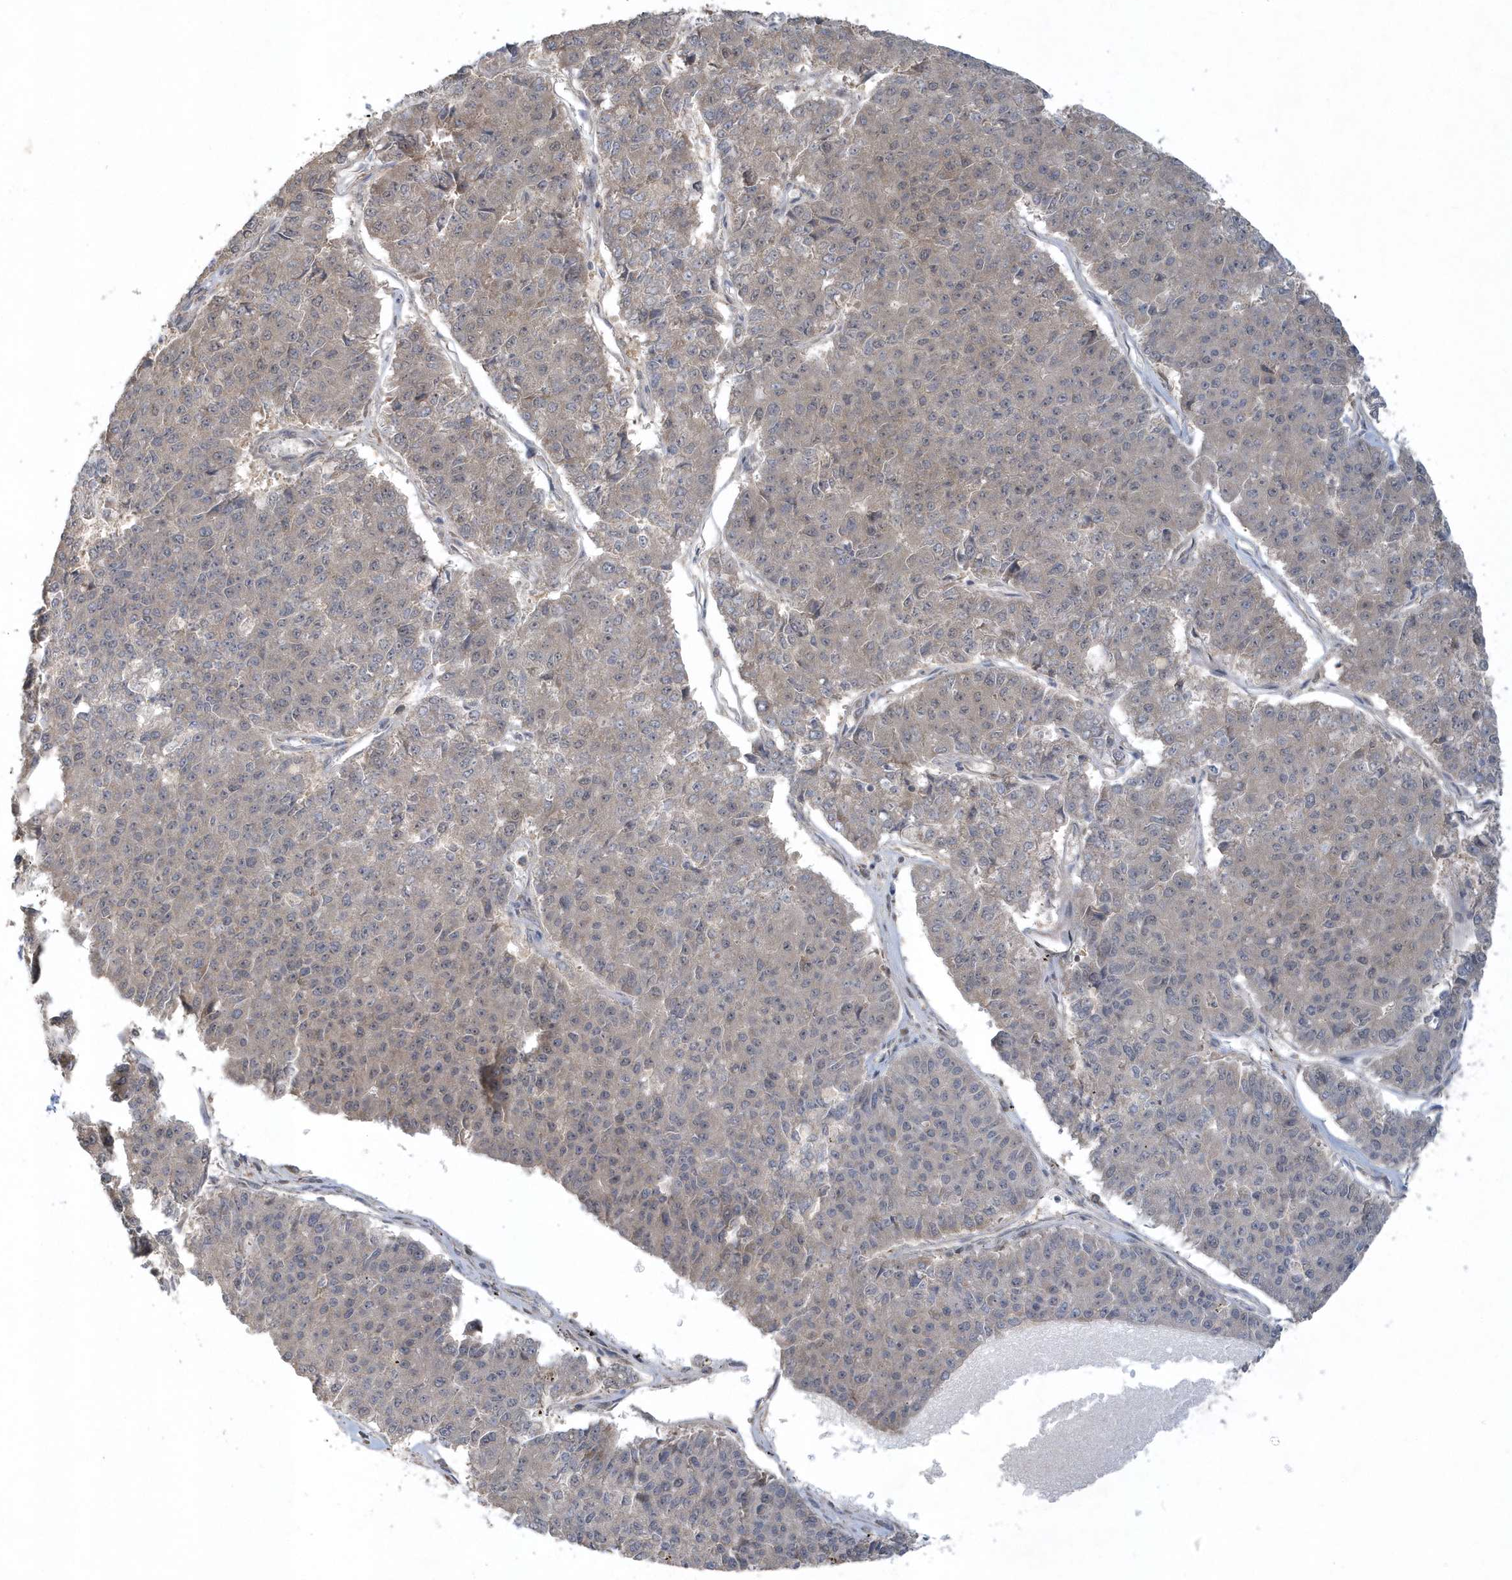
{"staining": {"intensity": "negative", "quantity": "none", "location": "none"}, "tissue": "pancreatic cancer", "cell_type": "Tumor cells", "image_type": "cancer", "snomed": [{"axis": "morphology", "description": "Adenocarcinoma, NOS"}, {"axis": "topography", "description": "Pancreas"}], "caption": "Tumor cells show no significant protein expression in adenocarcinoma (pancreatic). (Brightfield microscopy of DAB immunohistochemistry at high magnification).", "gene": "THG1L", "patient": {"sex": "male", "age": 50}}